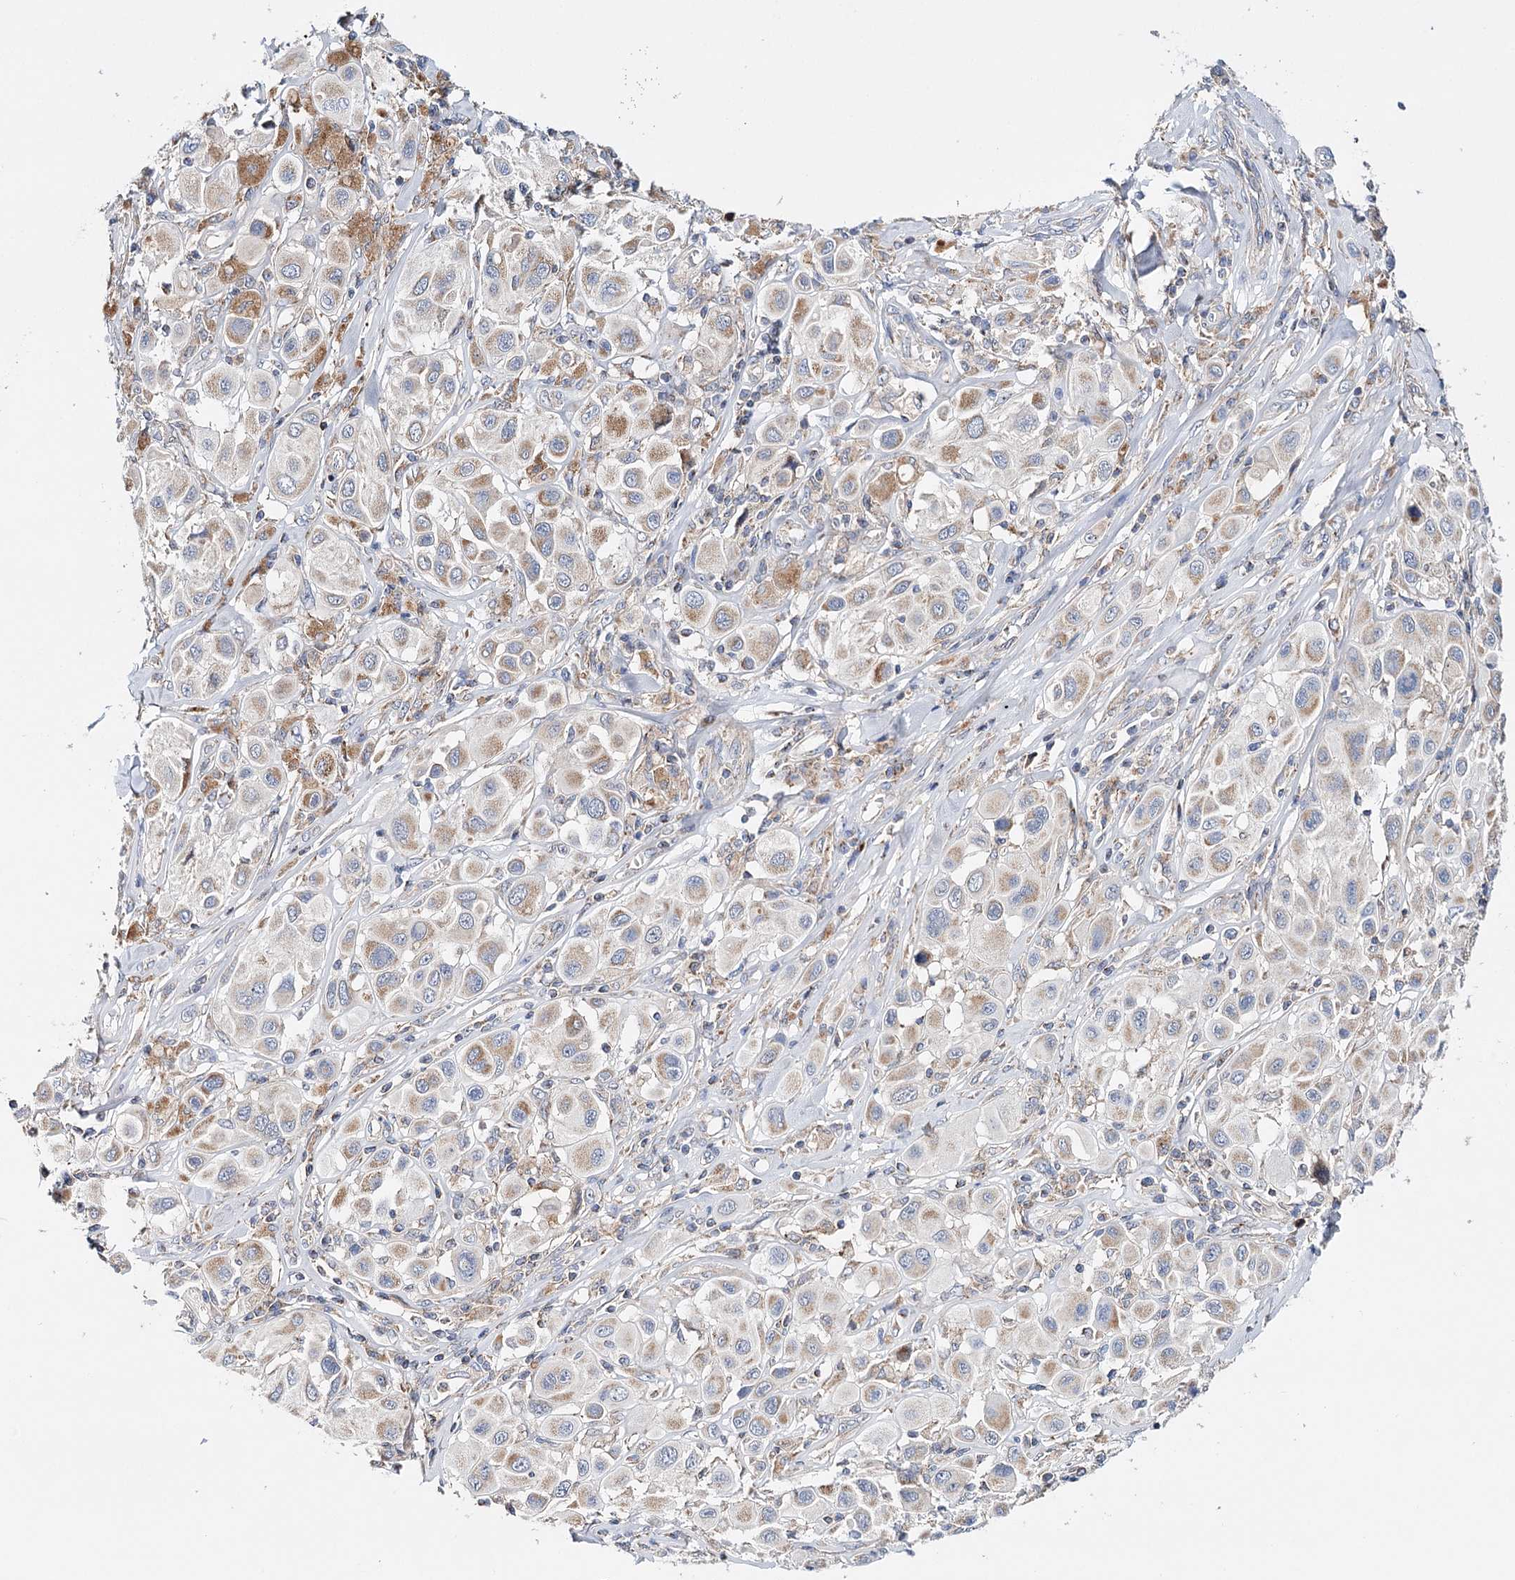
{"staining": {"intensity": "moderate", "quantity": "25%-75%", "location": "cytoplasmic/membranous"}, "tissue": "melanoma", "cell_type": "Tumor cells", "image_type": "cancer", "snomed": [{"axis": "morphology", "description": "Malignant melanoma, Metastatic site"}, {"axis": "topography", "description": "Skin"}], "caption": "Immunohistochemical staining of melanoma exhibits medium levels of moderate cytoplasmic/membranous protein staining in approximately 25%-75% of tumor cells.", "gene": "CFAP46", "patient": {"sex": "male", "age": 41}}